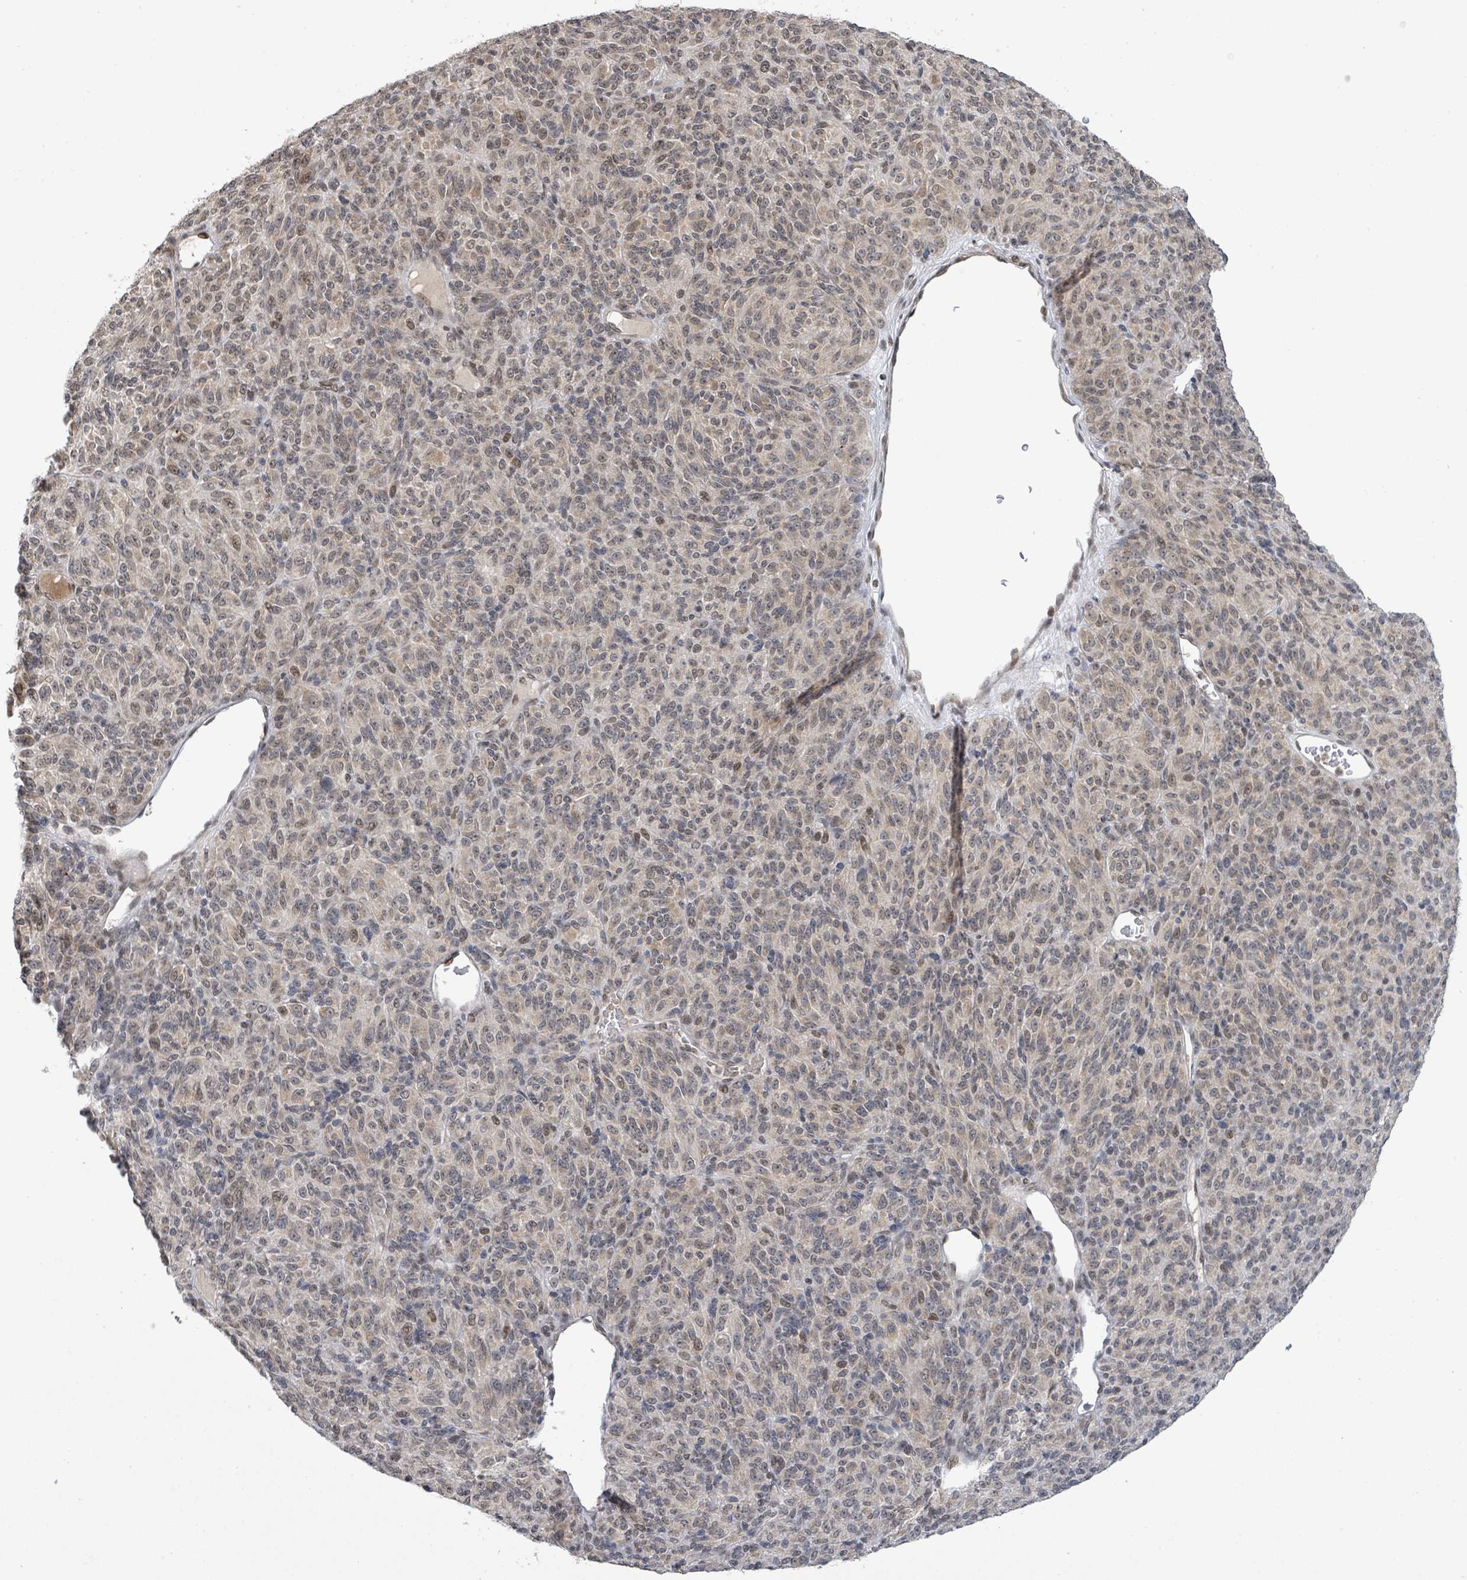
{"staining": {"intensity": "weak", "quantity": "<25%", "location": "nuclear"}, "tissue": "melanoma", "cell_type": "Tumor cells", "image_type": "cancer", "snomed": [{"axis": "morphology", "description": "Malignant melanoma, Metastatic site"}, {"axis": "topography", "description": "Brain"}], "caption": "High power microscopy micrograph of an immunohistochemistry histopathology image of melanoma, revealing no significant expression in tumor cells.", "gene": "SBF2", "patient": {"sex": "female", "age": 56}}